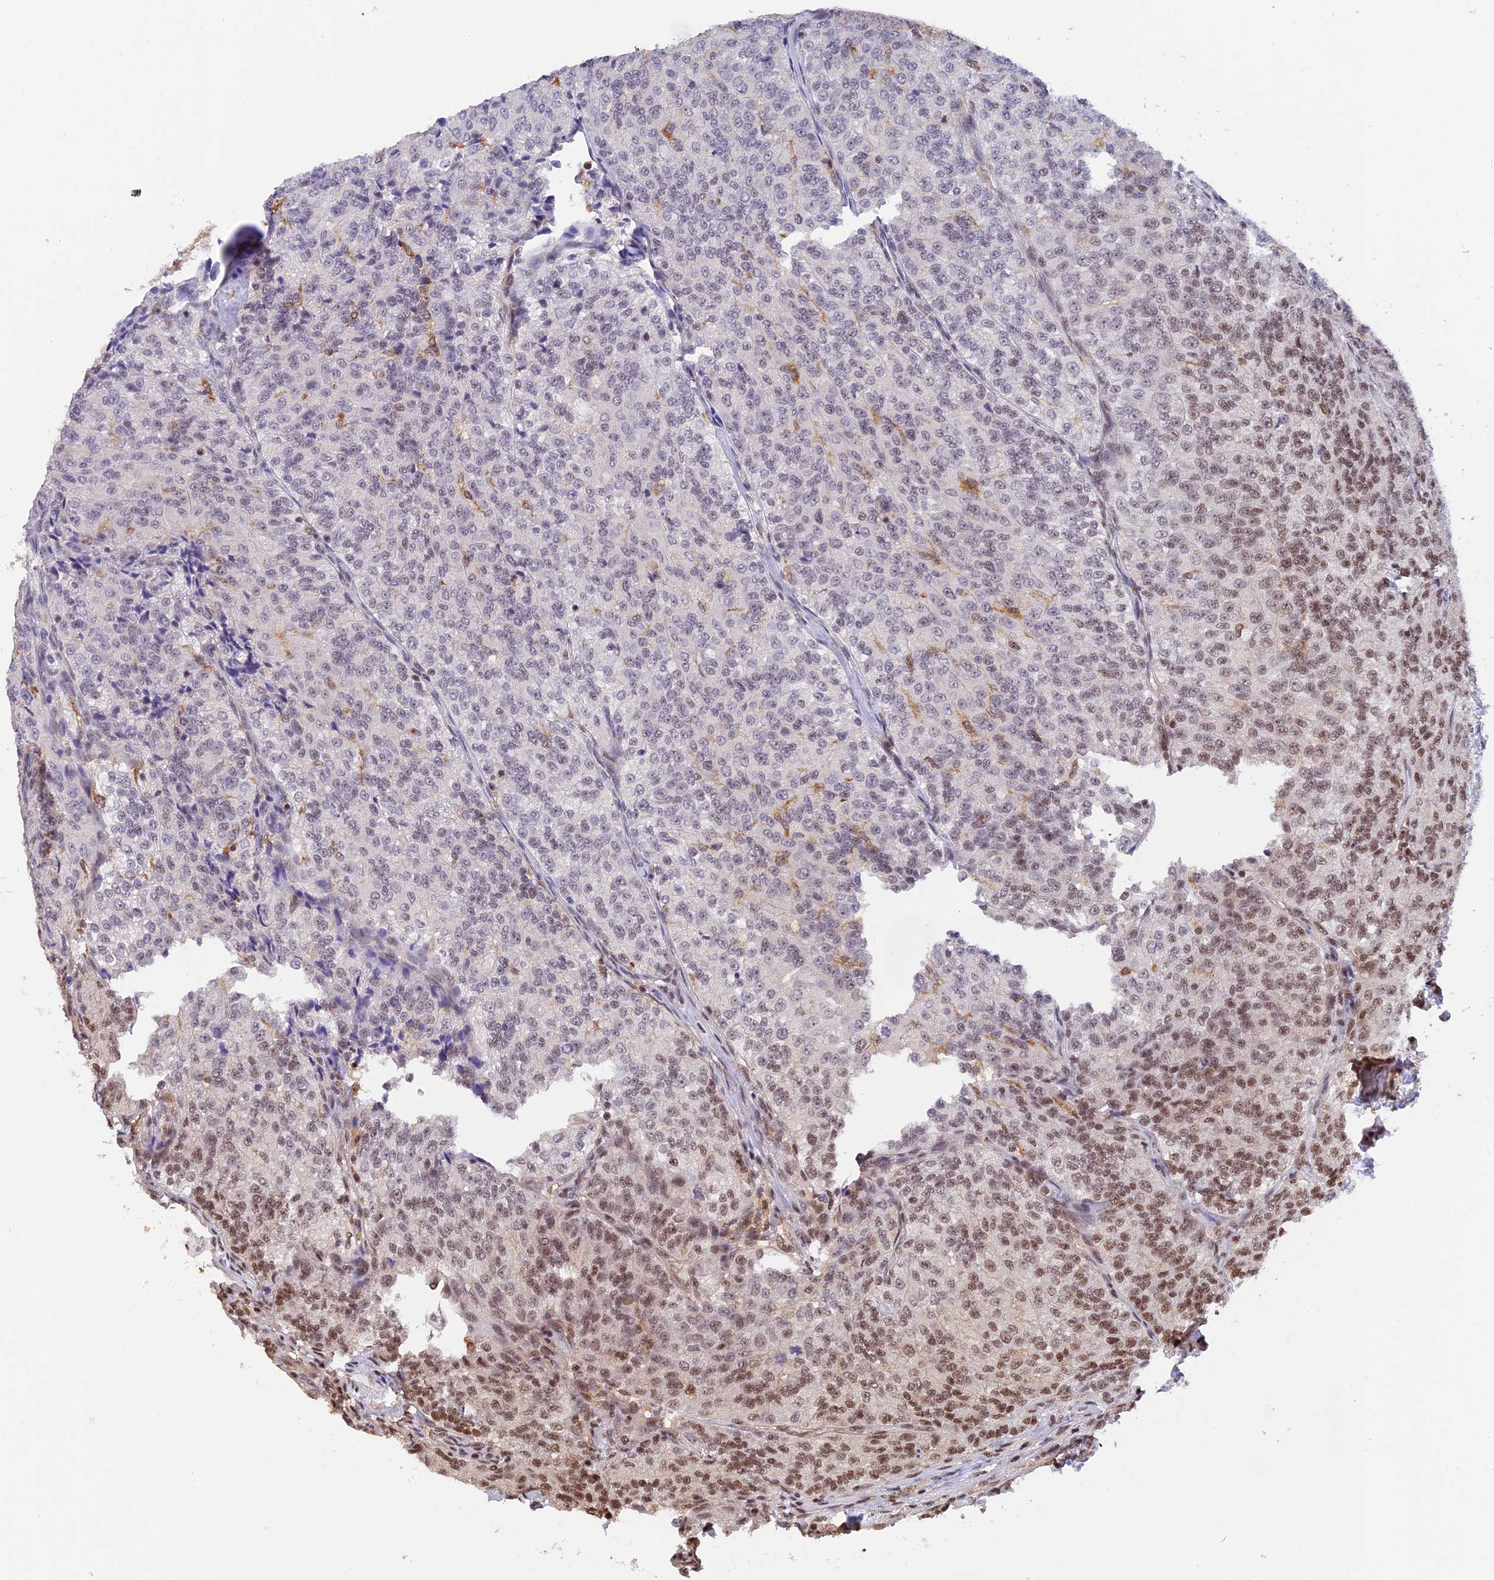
{"staining": {"intensity": "moderate", "quantity": "<25%", "location": "nuclear"}, "tissue": "renal cancer", "cell_type": "Tumor cells", "image_type": "cancer", "snomed": [{"axis": "morphology", "description": "Adenocarcinoma, NOS"}, {"axis": "topography", "description": "Kidney"}], "caption": "A histopathology image showing moderate nuclear positivity in approximately <25% of tumor cells in adenocarcinoma (renal), as visualized by brown immunohistochemical staining.", "gene": "THAP11", "patient": {"sex": "female", "age": 63}}